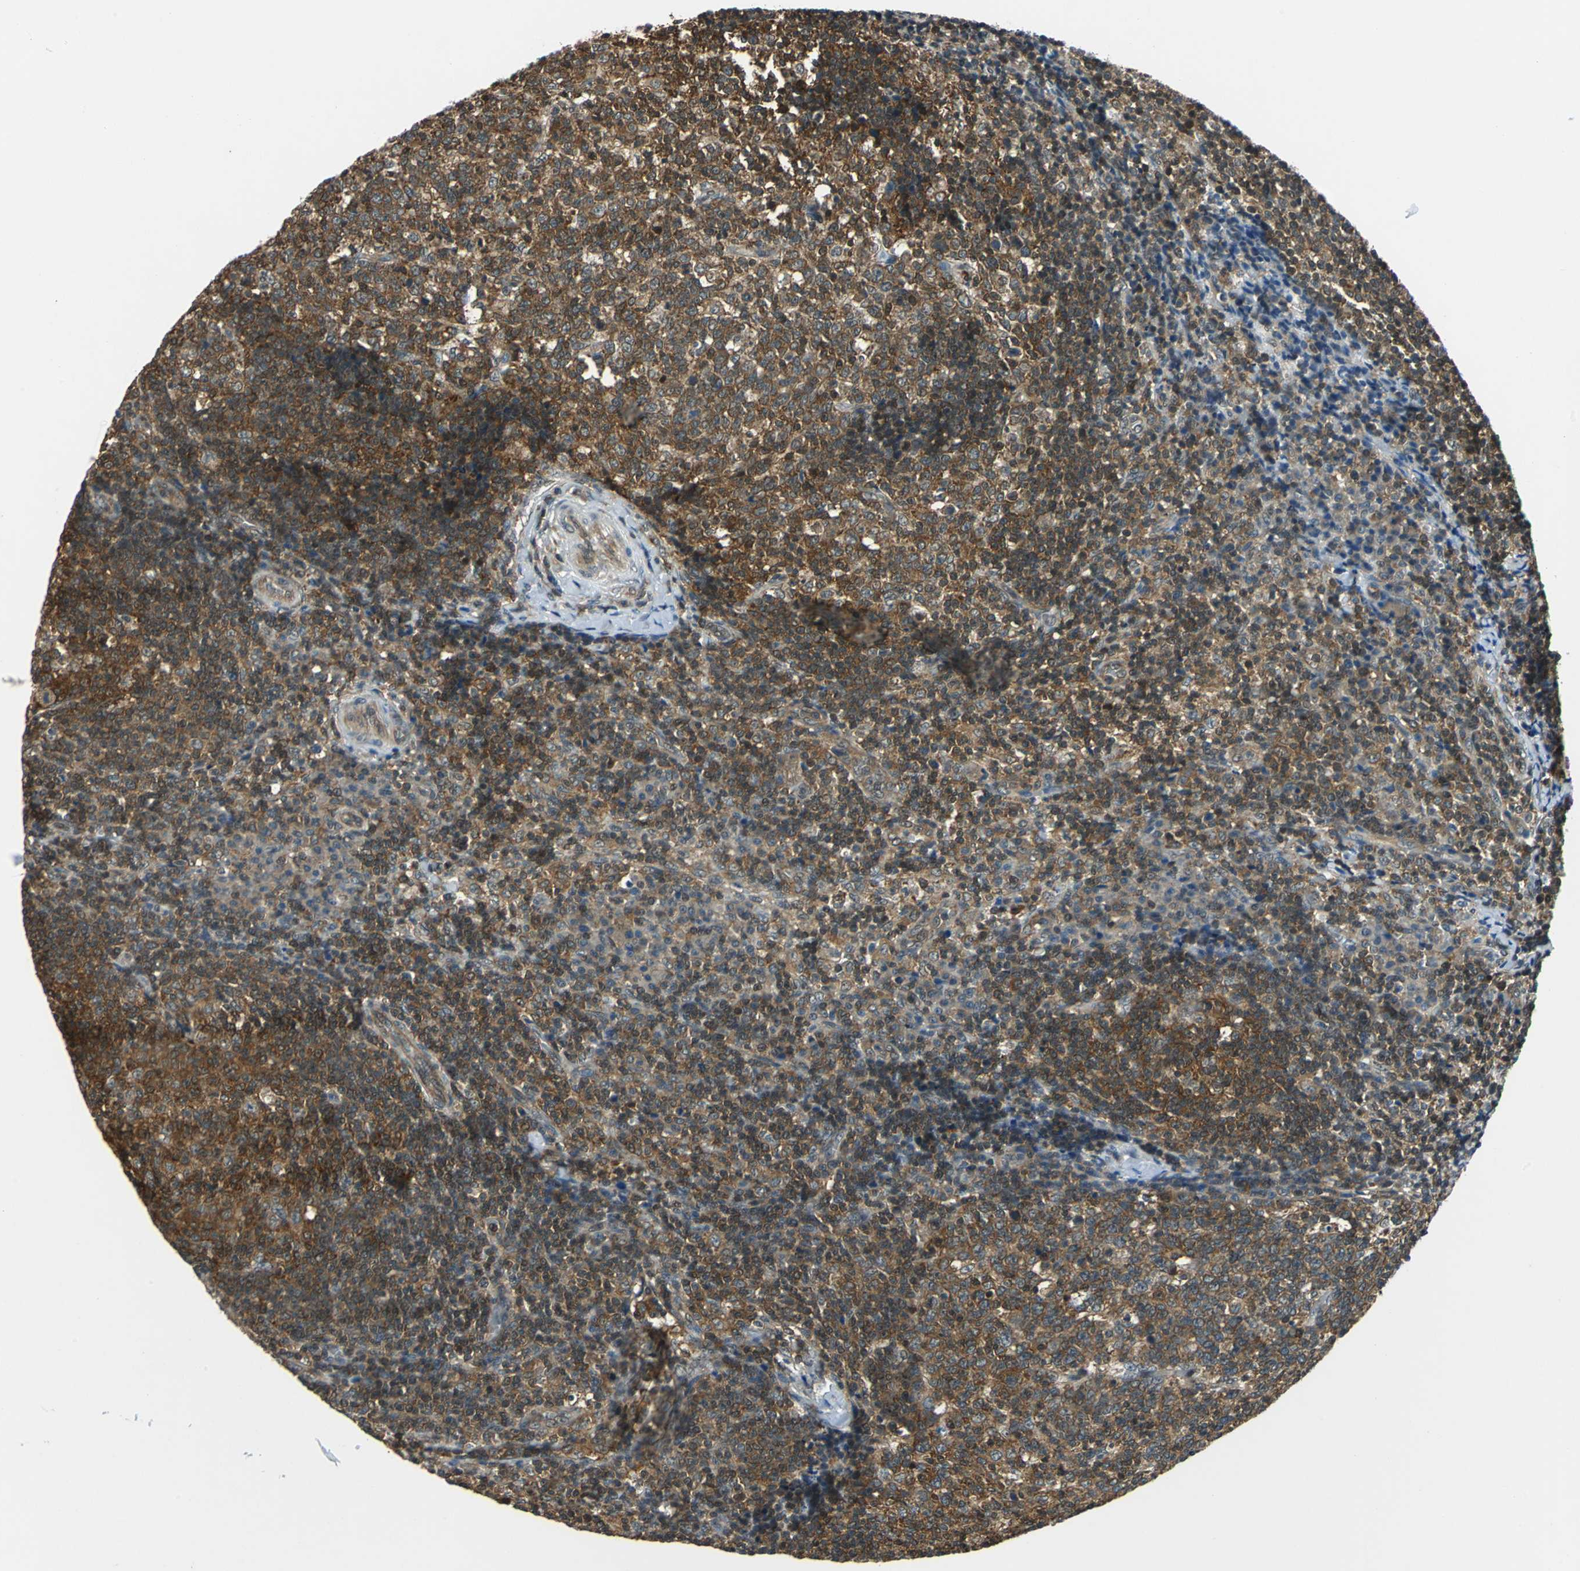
{"staining": {"intensity": "strong", "quantity": ">75%", "location": "cytoplasmic/membranous,nuclear"}, "tissue": "lymph node", "cell_type": "Germinal center cells", "image_type": "normal", "snomed": [{"axis": "morphology", "description": "Normal tissue, NOS"}, {"axis": "morphology", "description": "Inflammation, NOS"}, {"axis": "topography", "description": "Lymph node"}], "caption": "IHC (DAB (3,3'-diaminobenzidine)) staining of normal lymph node reveals strong cytoplasmic/membranous,nuclear protein positivity in approximately >75% of germinal center cells. Using DAB (brown) and hematoxylin (blue) stains, captured at high magnification using brightfield microscopy.", "gene": "ARPC3", "patient": {"sex": "male", "age": 55}}